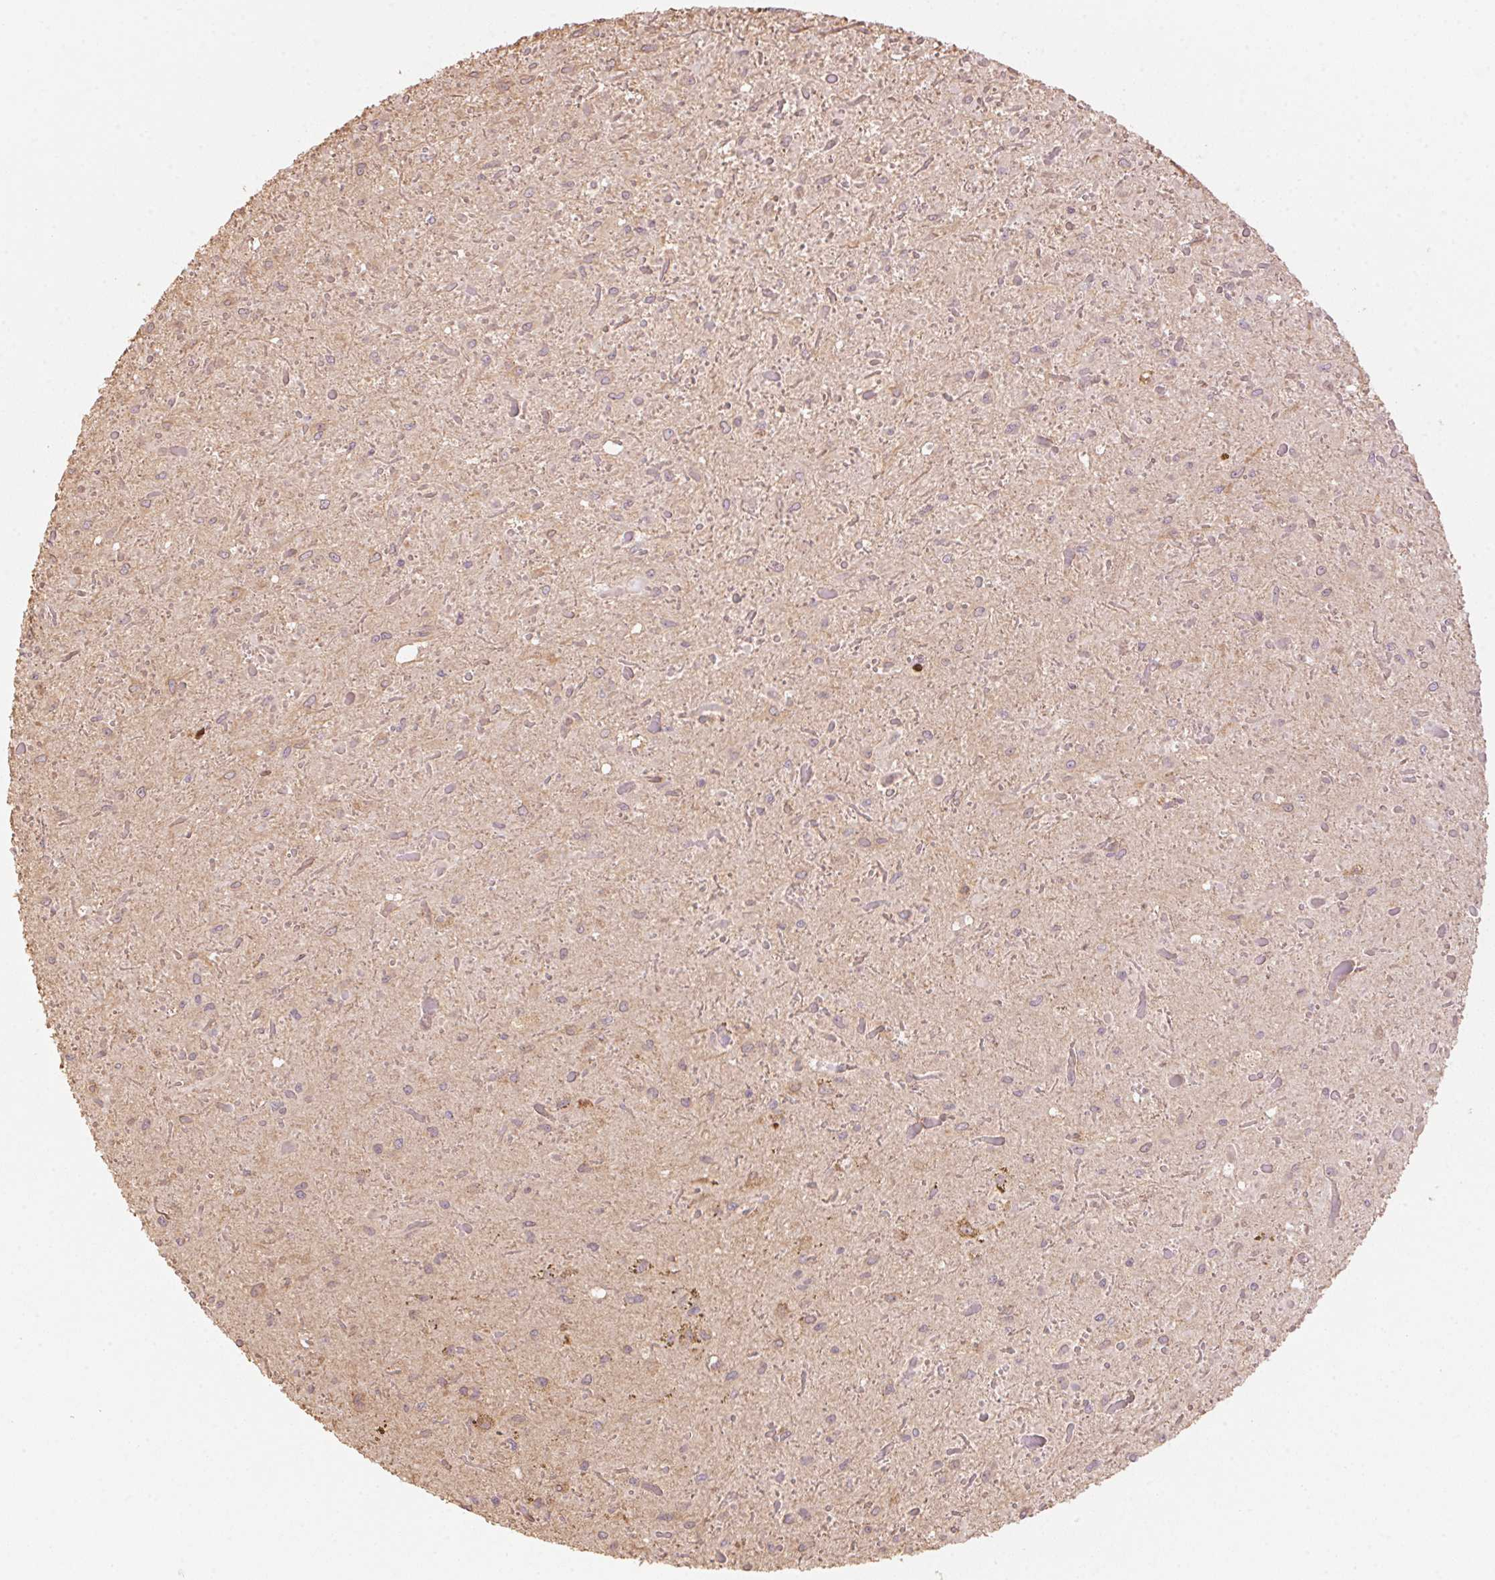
{"staining": {"intensity": "negative", "quantity": "none", "location": "none"}, "tissue": "glioma", "cell_type": "Tumor cells", "image_type": "cancer", "snomed": [{"axis": "morphology", "description": "Glioma, malignant, Low grade"}, {"axis": "topography", "description": "Cerebellum"}], "caption": "IHC micrograph of malignant low-grade glioma stained for a protein (brown), which displays no staining in tumor cells. Brightfield microscopy of IHC stained with DAB (brown) and hematoxylin (blue), captured at high magnification.", "gene": "QDPR", "patient": {"sex": "female", "age": 14}}